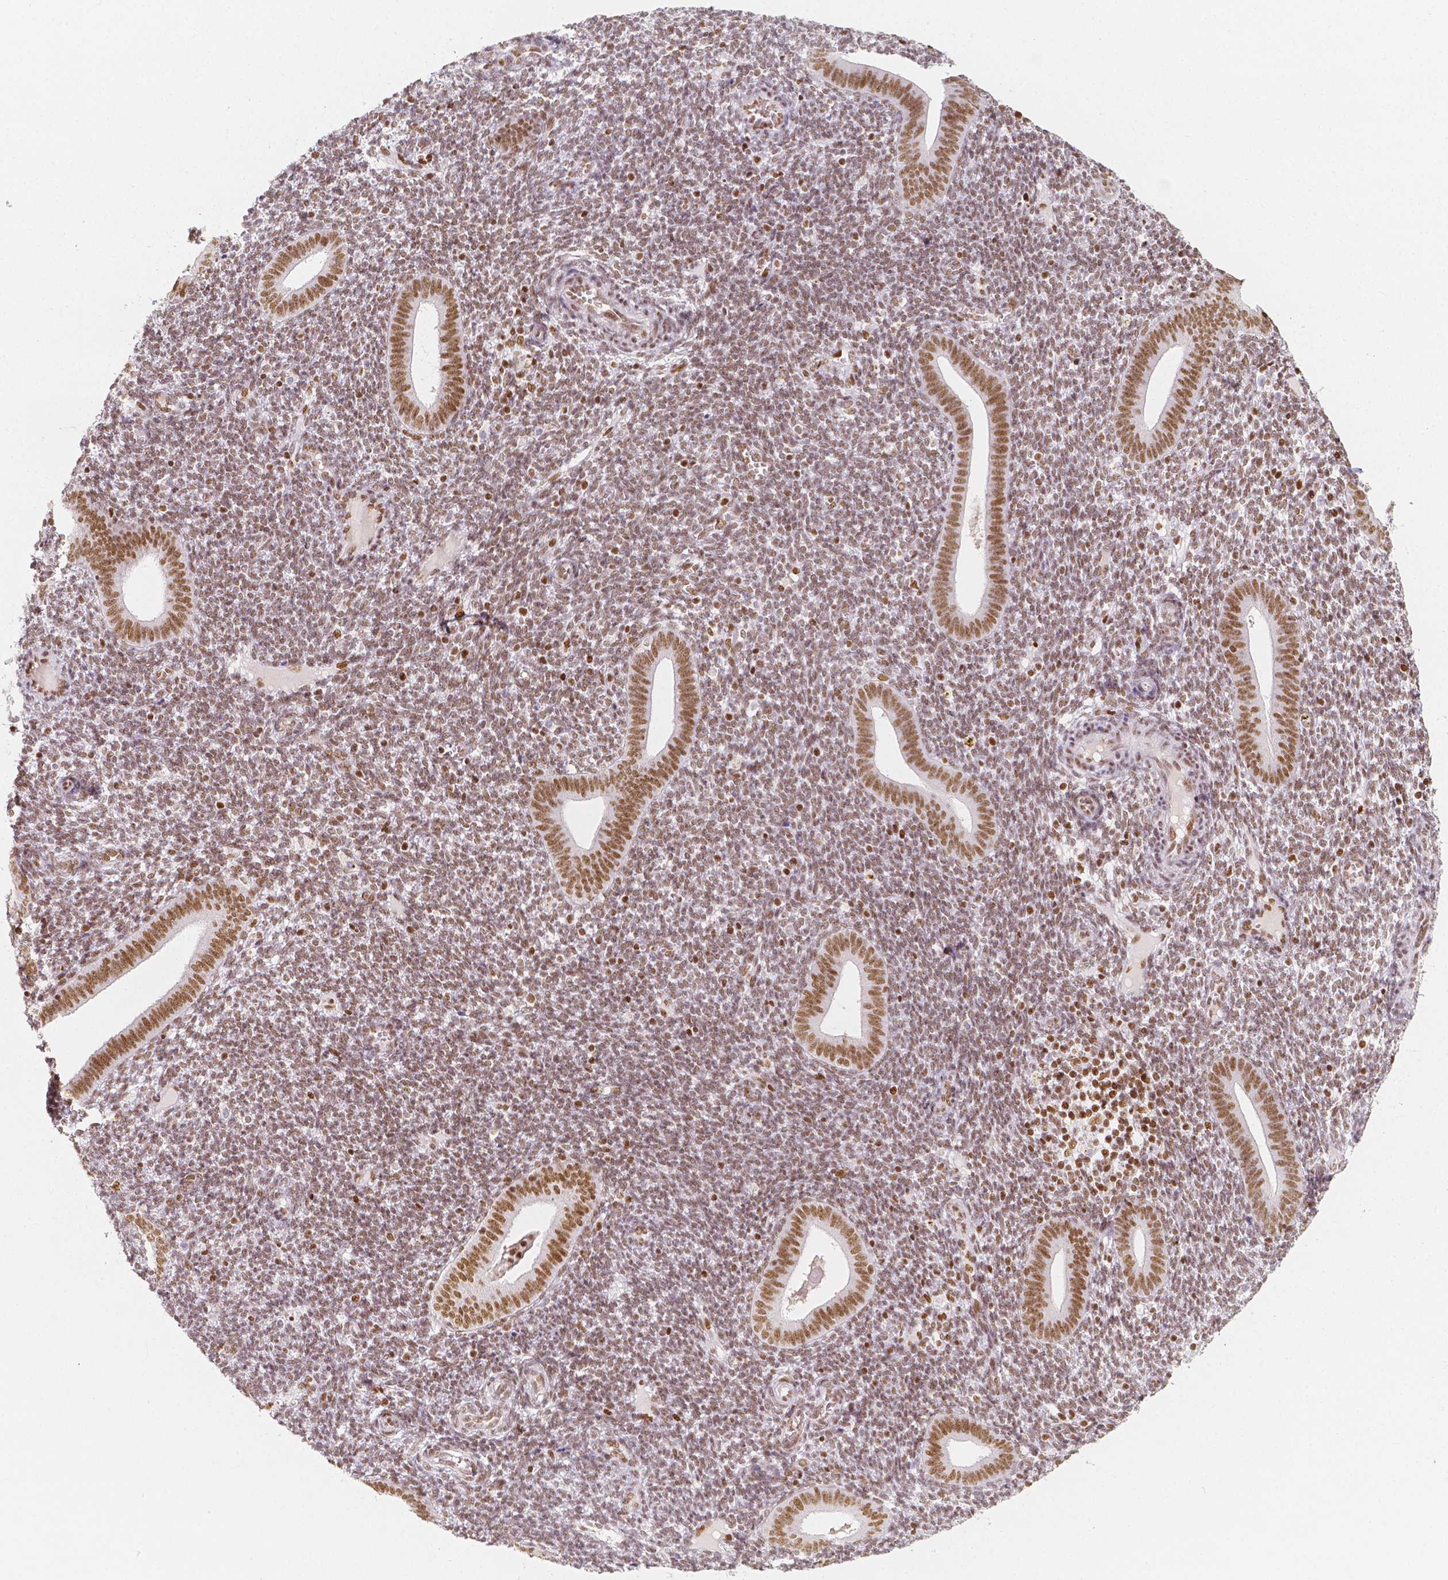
{"staining": {"intensity": "moderate", "quantity": "25%-75%", "location": "nuclear"}, "tissue": "endometrium", "cell_type": "Cells in endometrial stroma", "image_type": "normal", "snomed": [{"axis": "morphology", "description": "Normal tissue, NOS"}, {"axis": "topography", "description": "Endometrium"}], "caption": "Endometrium stained with immunohistochemistry (IHC) displays moderate nuclear positivity in approximately 25%-75% of cells in endometrial stroma.", "gene": "HDAC1", "patient": {"sex": "female", "age": 25}}